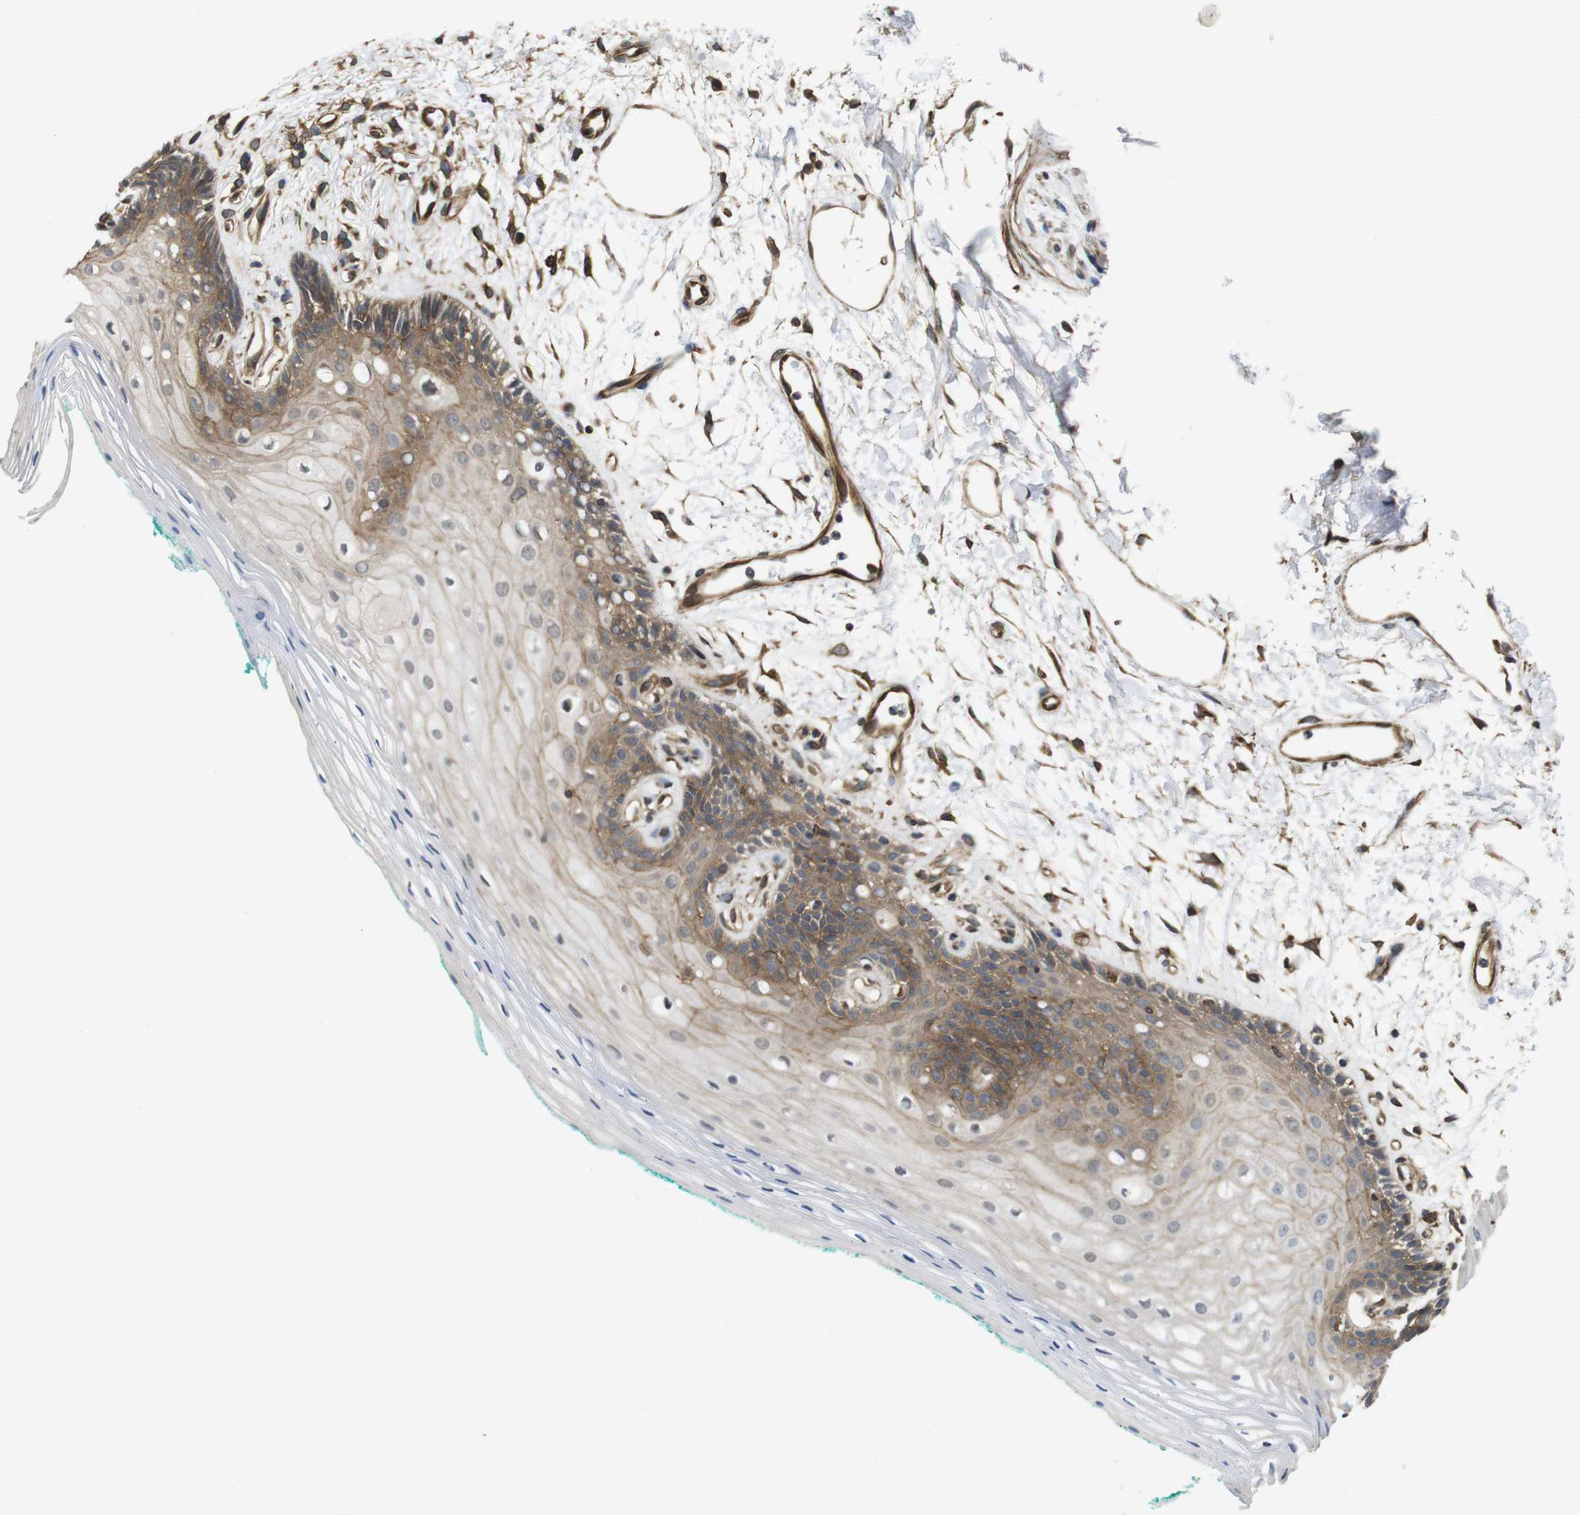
{"staining": {"intensity": "moderate", "quantity": ">75%", "location": "cytoplasmic/membranous"}, "tissue": "oral mucosa", "cell_type": "Squamous epithelial cells", "image_type": "normal", "snomed": [{"axis": "morphology", "description": "Normal tissue, NOS"}, {"axis": "topography", "description": "Skeletal muscle"}, {"axis": "topography", "description": "Oral tissue"}, {"axis": "topography", "description": "Peripheral nerve tissue"}], "caption": "Immunohistochemical staining of normal oral mucosa exhibits moderate cytoplasmic/membranous protein staining in approximately >75% of squamous epithelial cells.", "gene": "ZDHHC5", "patient": {"sex": "female", "age": 84}}